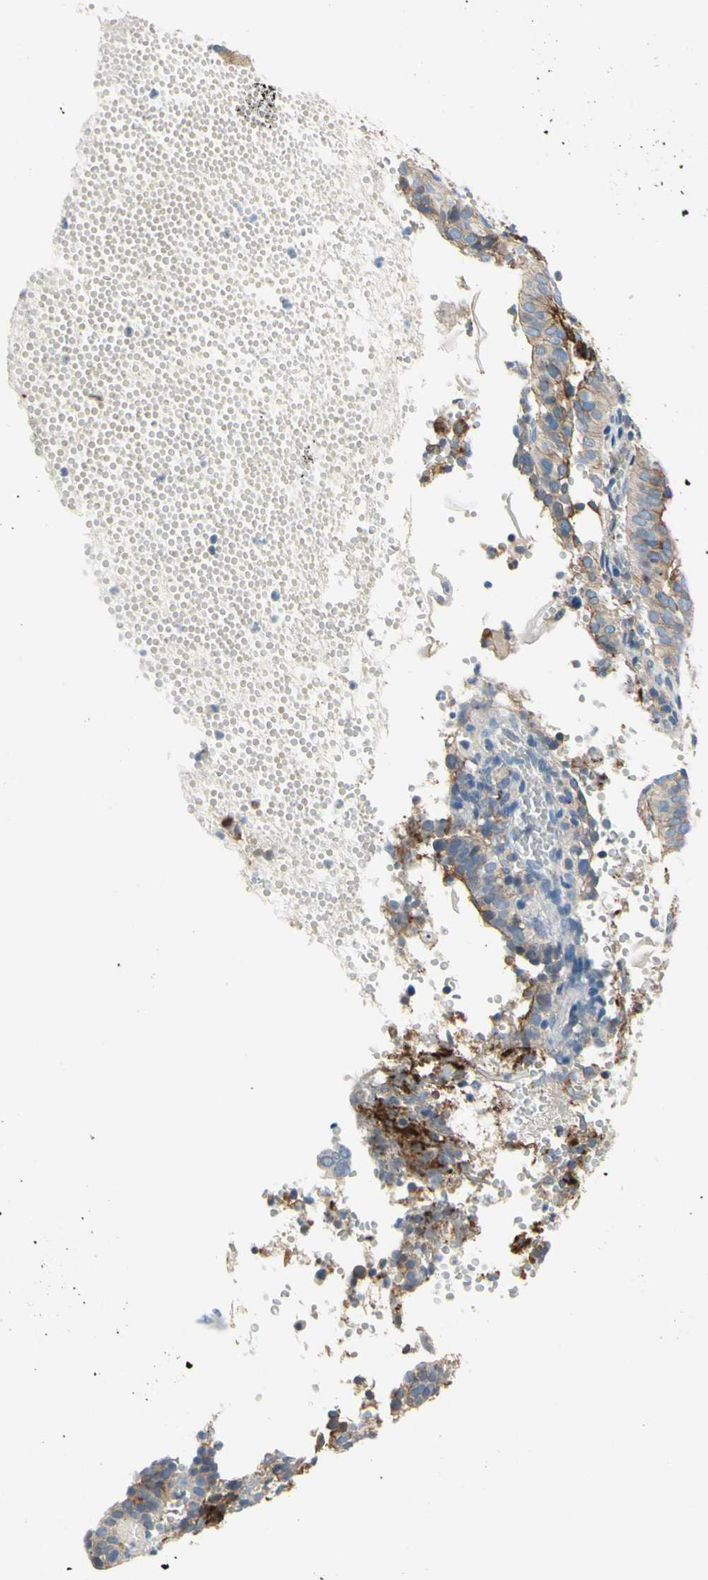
{"staining": {"intensity": "weak", "quantity": ">75%", "location": "cytoplasmic/membranous"}, "tissue": "cervical cancer", "cell_type": "Tumor cells", "image_type": "cancer", "snomed": [{"axis": "morphology", "description": "Squamous cell carcinoma, NOS"}, {"axis": "topography", "description": "Cervix"}], "caption": "Cervical squamous cell carcinoma stained with DAB (3,3'-diaminobenzidine) IHC shows low levels of weak cytoplasmic/membranous staining in about >75% of tumor cells. (DAB IHC, brown staining for protein, blue staining for nuclei).", "gene": "MUC1", "patient": {"sex": "female", "age": 39}}